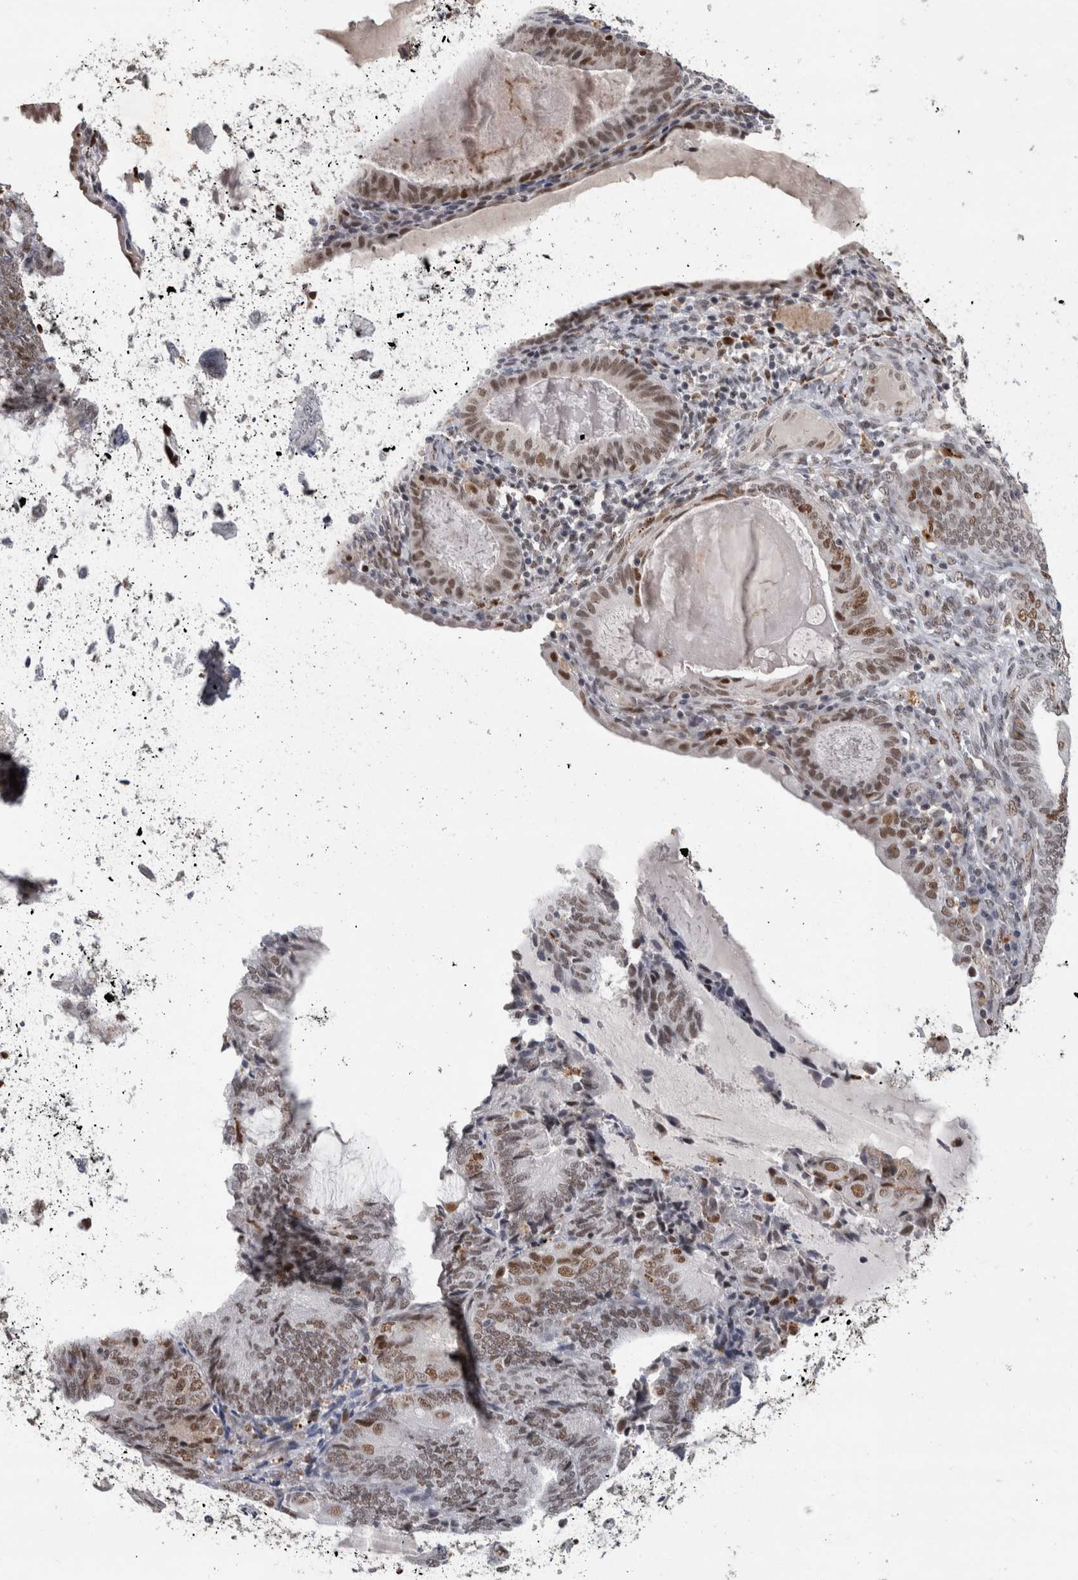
{"staining": {"intensity": "moderate", "quantity": ">75%", "location": "nuclear"}, "tissue": "endometrial cancer", "cell_type": "Tumor cells", "image_type": "cancer", "snomed": [{"axis": "morphology", "description": "Adenocarcinoma, NOS"}, {"axis": "topography", "description": "Endometrium"}], "caption": "Immunohistochemistry (IHC) photomicrograph of human endometrial cancer stained for a protein (brown), which exhibits medium levels of moderate nuclear expression in approximately >75% of tumor cells.", "gene": "POLD2", "patient": {"sex": "female", "age": 81}}